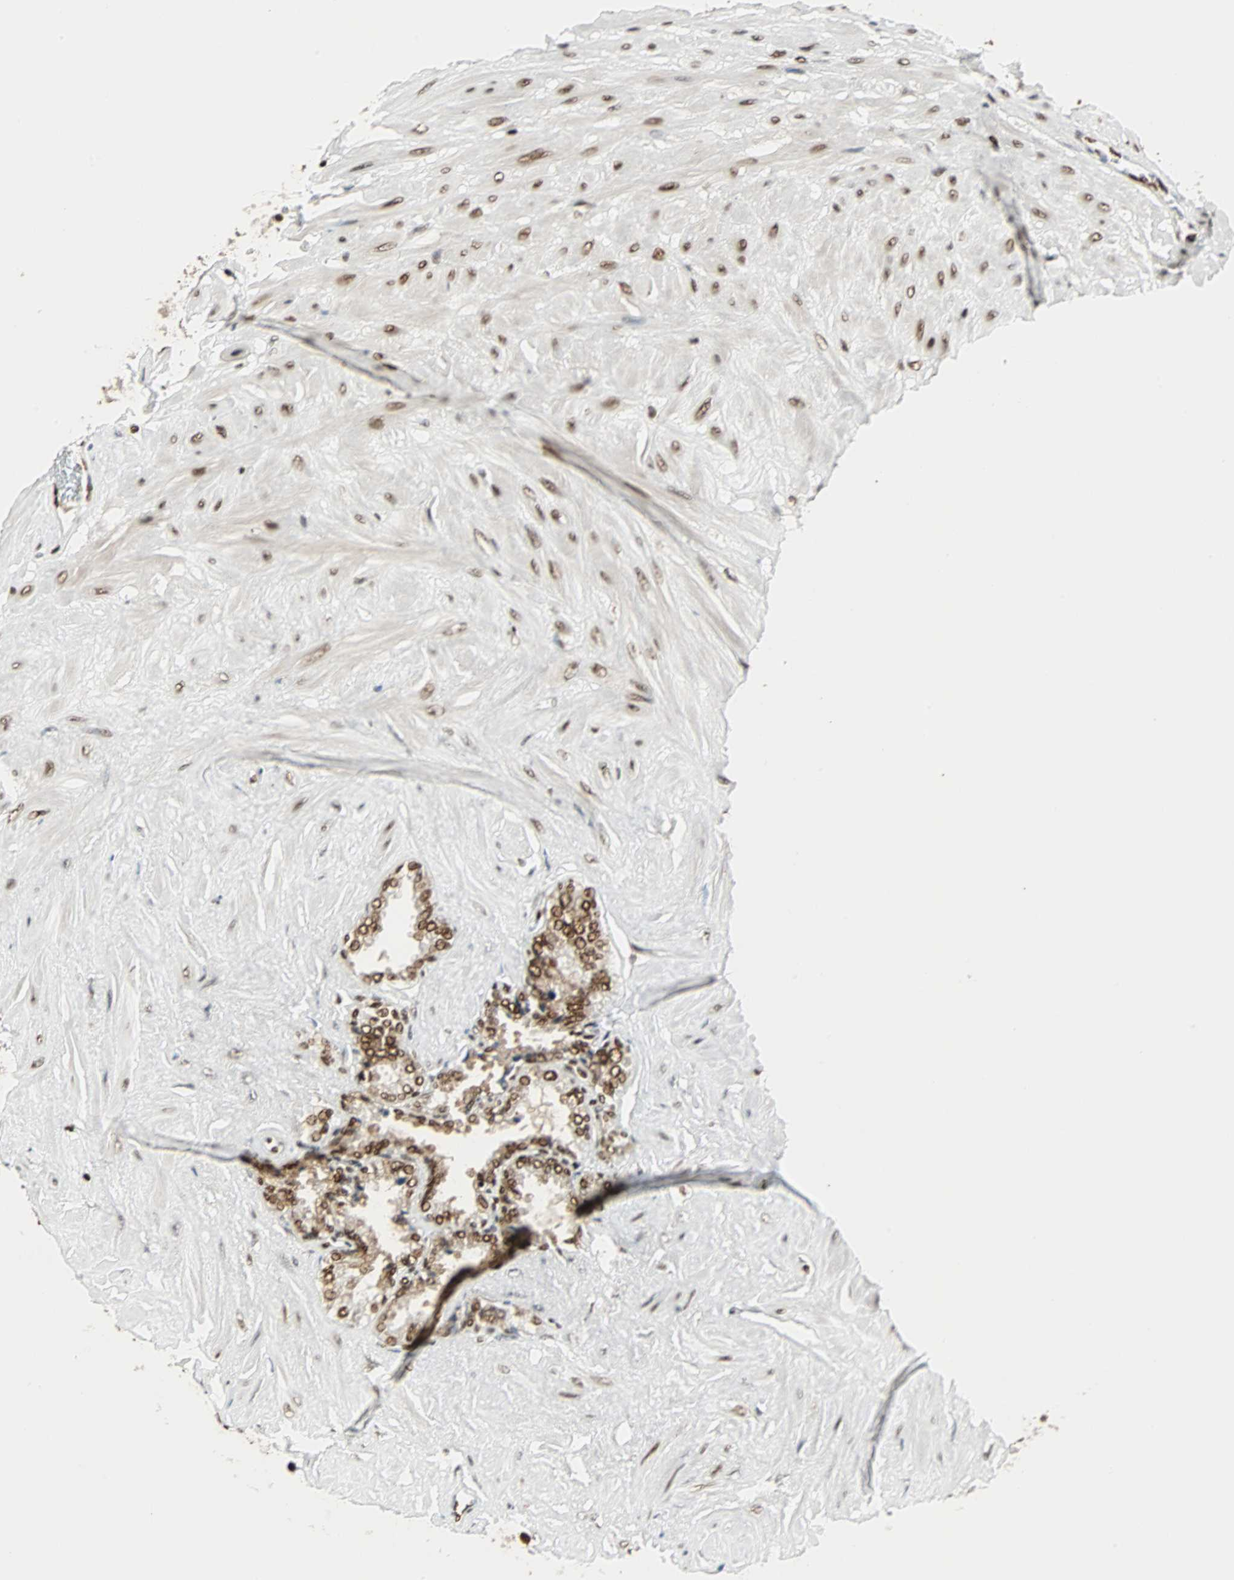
{"staining": {"intensity": "moderate", "quantity": ">75%", "location": "nuclear"}, "tissue": "seminal vesicle", "cell_type": "Glandular cells", "image_type": "normal", "snomed": [{"axis": "morphology", "description": "Normal tissue, NOS"}, {"axis": "topography", "description": "Seminal veicle"}], "caption": "A brown stain shows moderate nuclear positivity of a protein in glandular cells of unremarkable seminal vesicle. Nuclei are stained in blue.", "gene": "CDK12", "patient": {"sex": "male", "age": 46}}